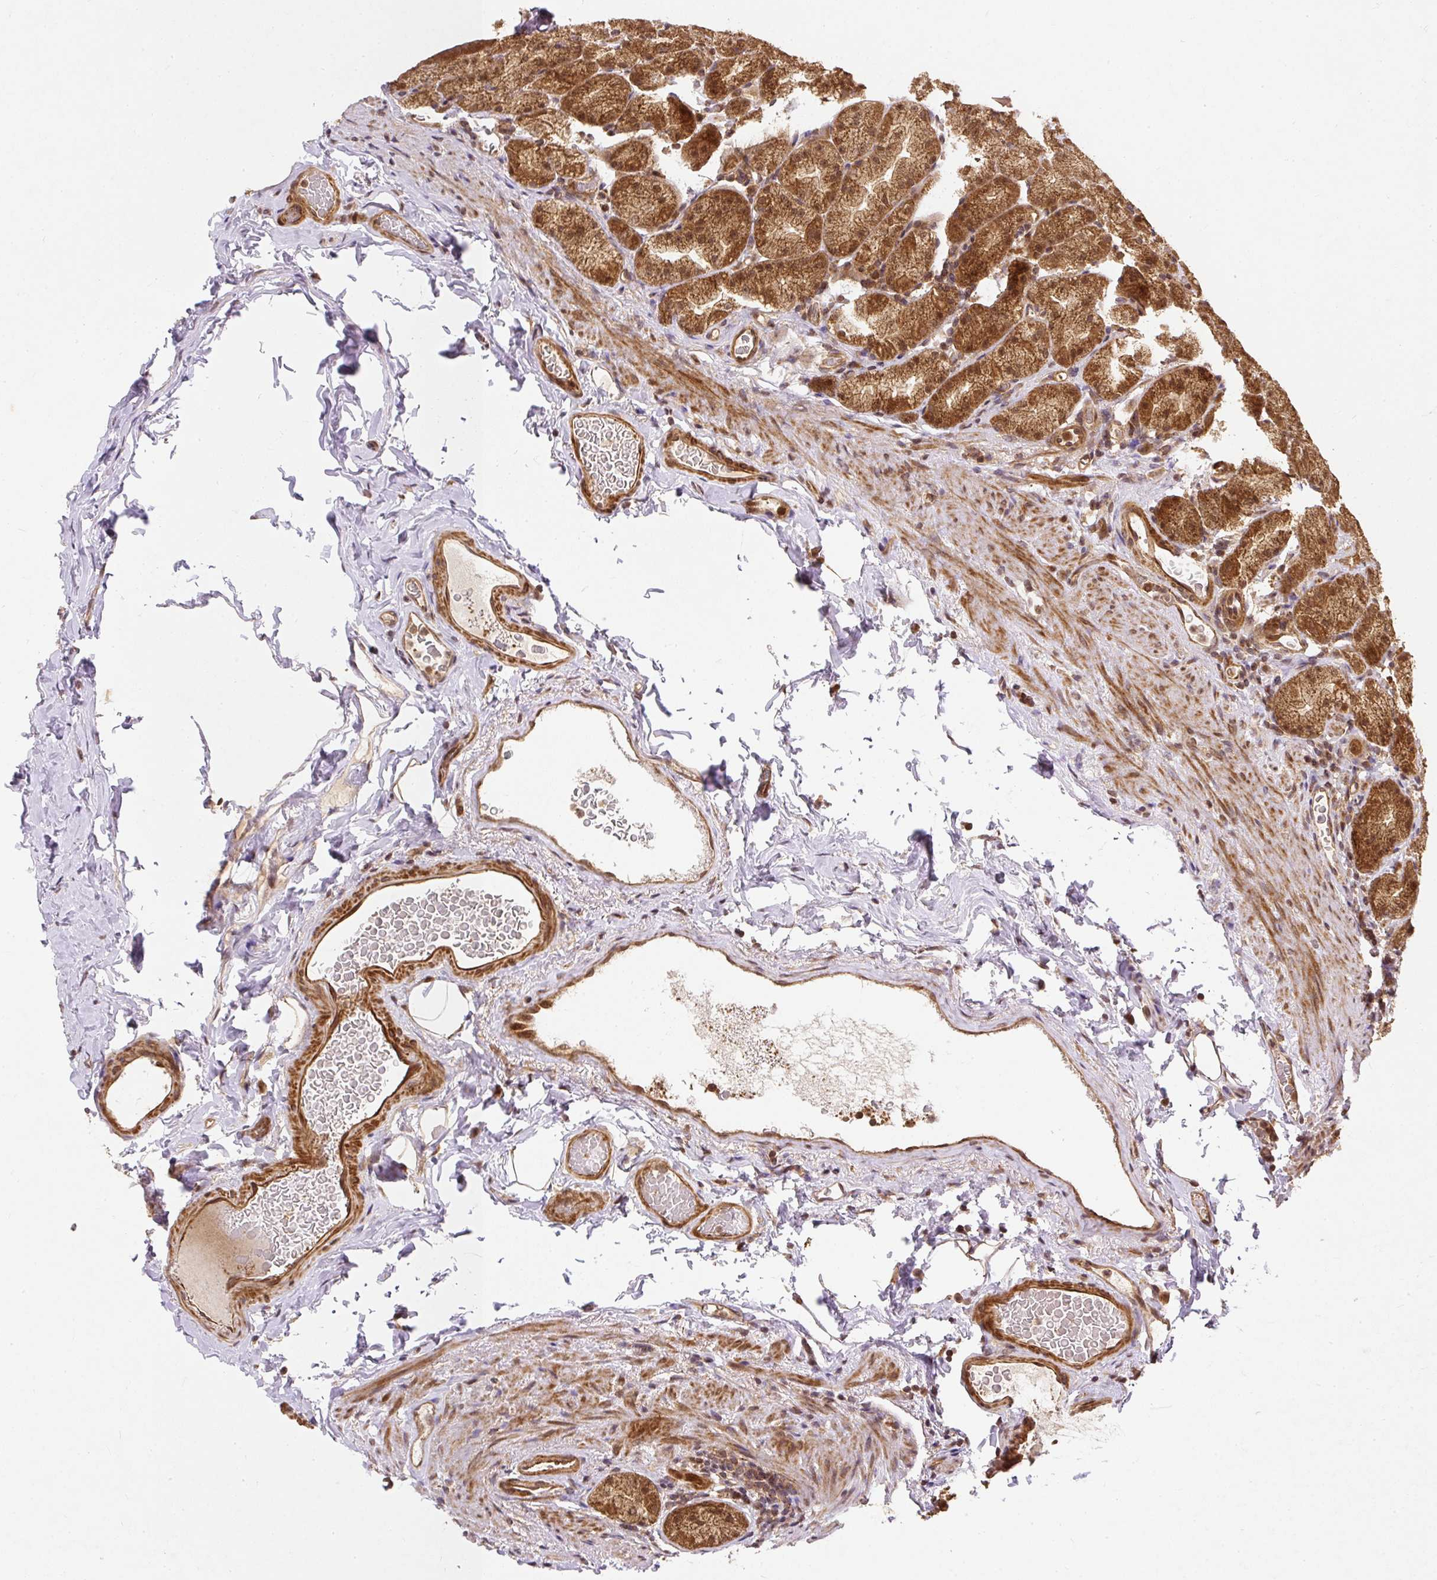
{"staining": {"intensity": "strong", "quantity": ">75%", "location": "cytoplasmic/membranous,nuclear"}, "tissue": "stomach", "cell_type": "Glandular cells", "image_type": "normal", "snomed": [{"axis": "morphology", "description": "Normal tissue, NOS"}, {"axis": "topography", "description": "Stomach, upper"}, {"axis": "topography", "description": "Stomach"}], "caption": "A high amount of strong cytoplasmic/membranous,nuclear expression is present in approximately >75% of glandular cells in benign stomach.", "gene": "PSMD1", "patient": {"sex": "male", "age": 68}}